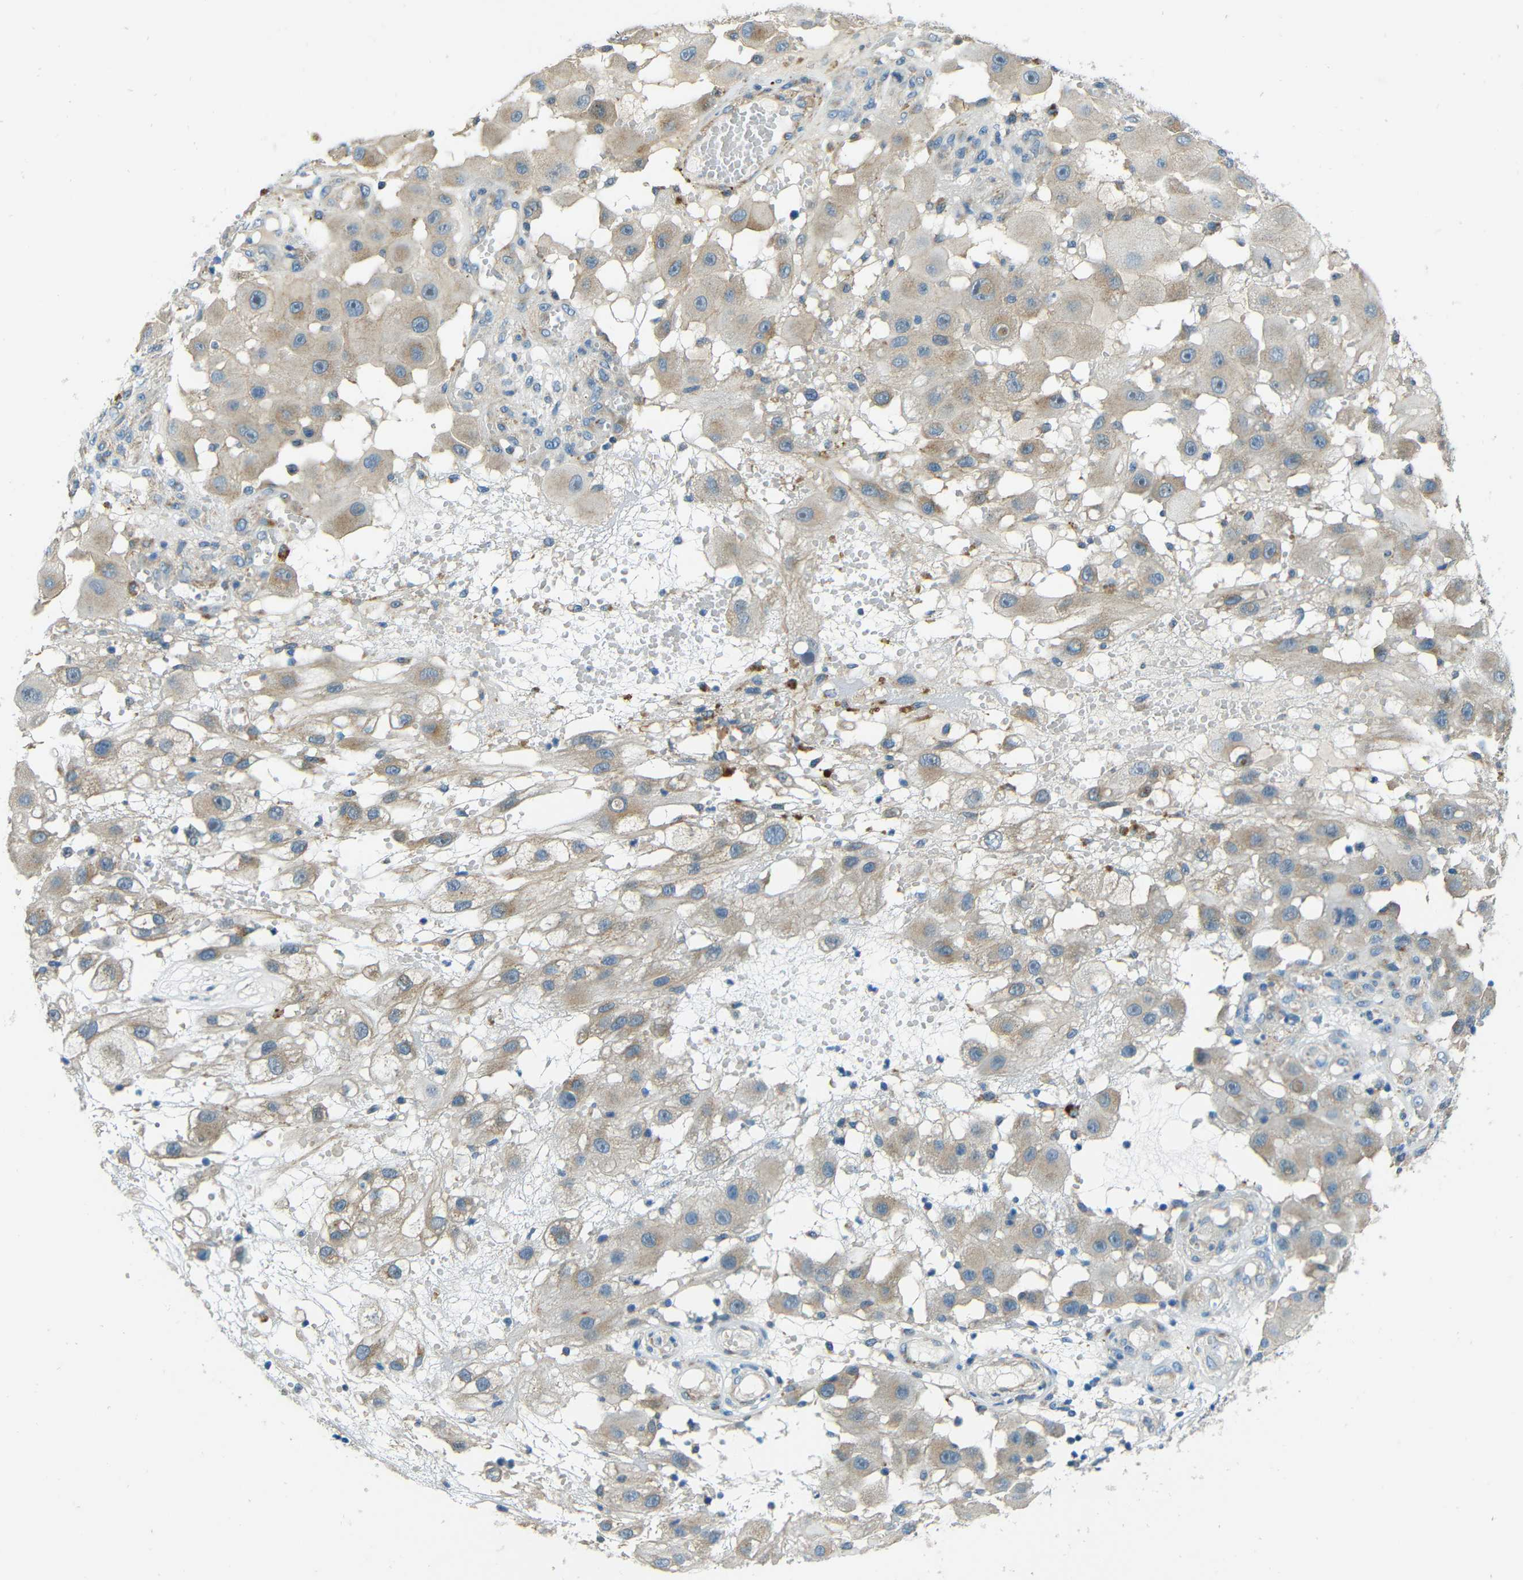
{"staining": {"intensity": "weak", "quantity": "25%-75%", "location": "cytoplasmic/membranous"}, "tissue": "melanoma", "cell_type": "Tumor cells", "image_type": "cancer", "snomed": [{"axis": "morphology", "description": "Malignant melanoma, NOS"}, {"axis": "topography", "description": "Skin"}], "caption": "The histopathology image displays a brown stain indicating the presence of a protein in the cytoplasmic/membranous of tumor cells in melanoma.", "gene": "CYP26B1", "patient": {"sex": "female", "age": 81}}